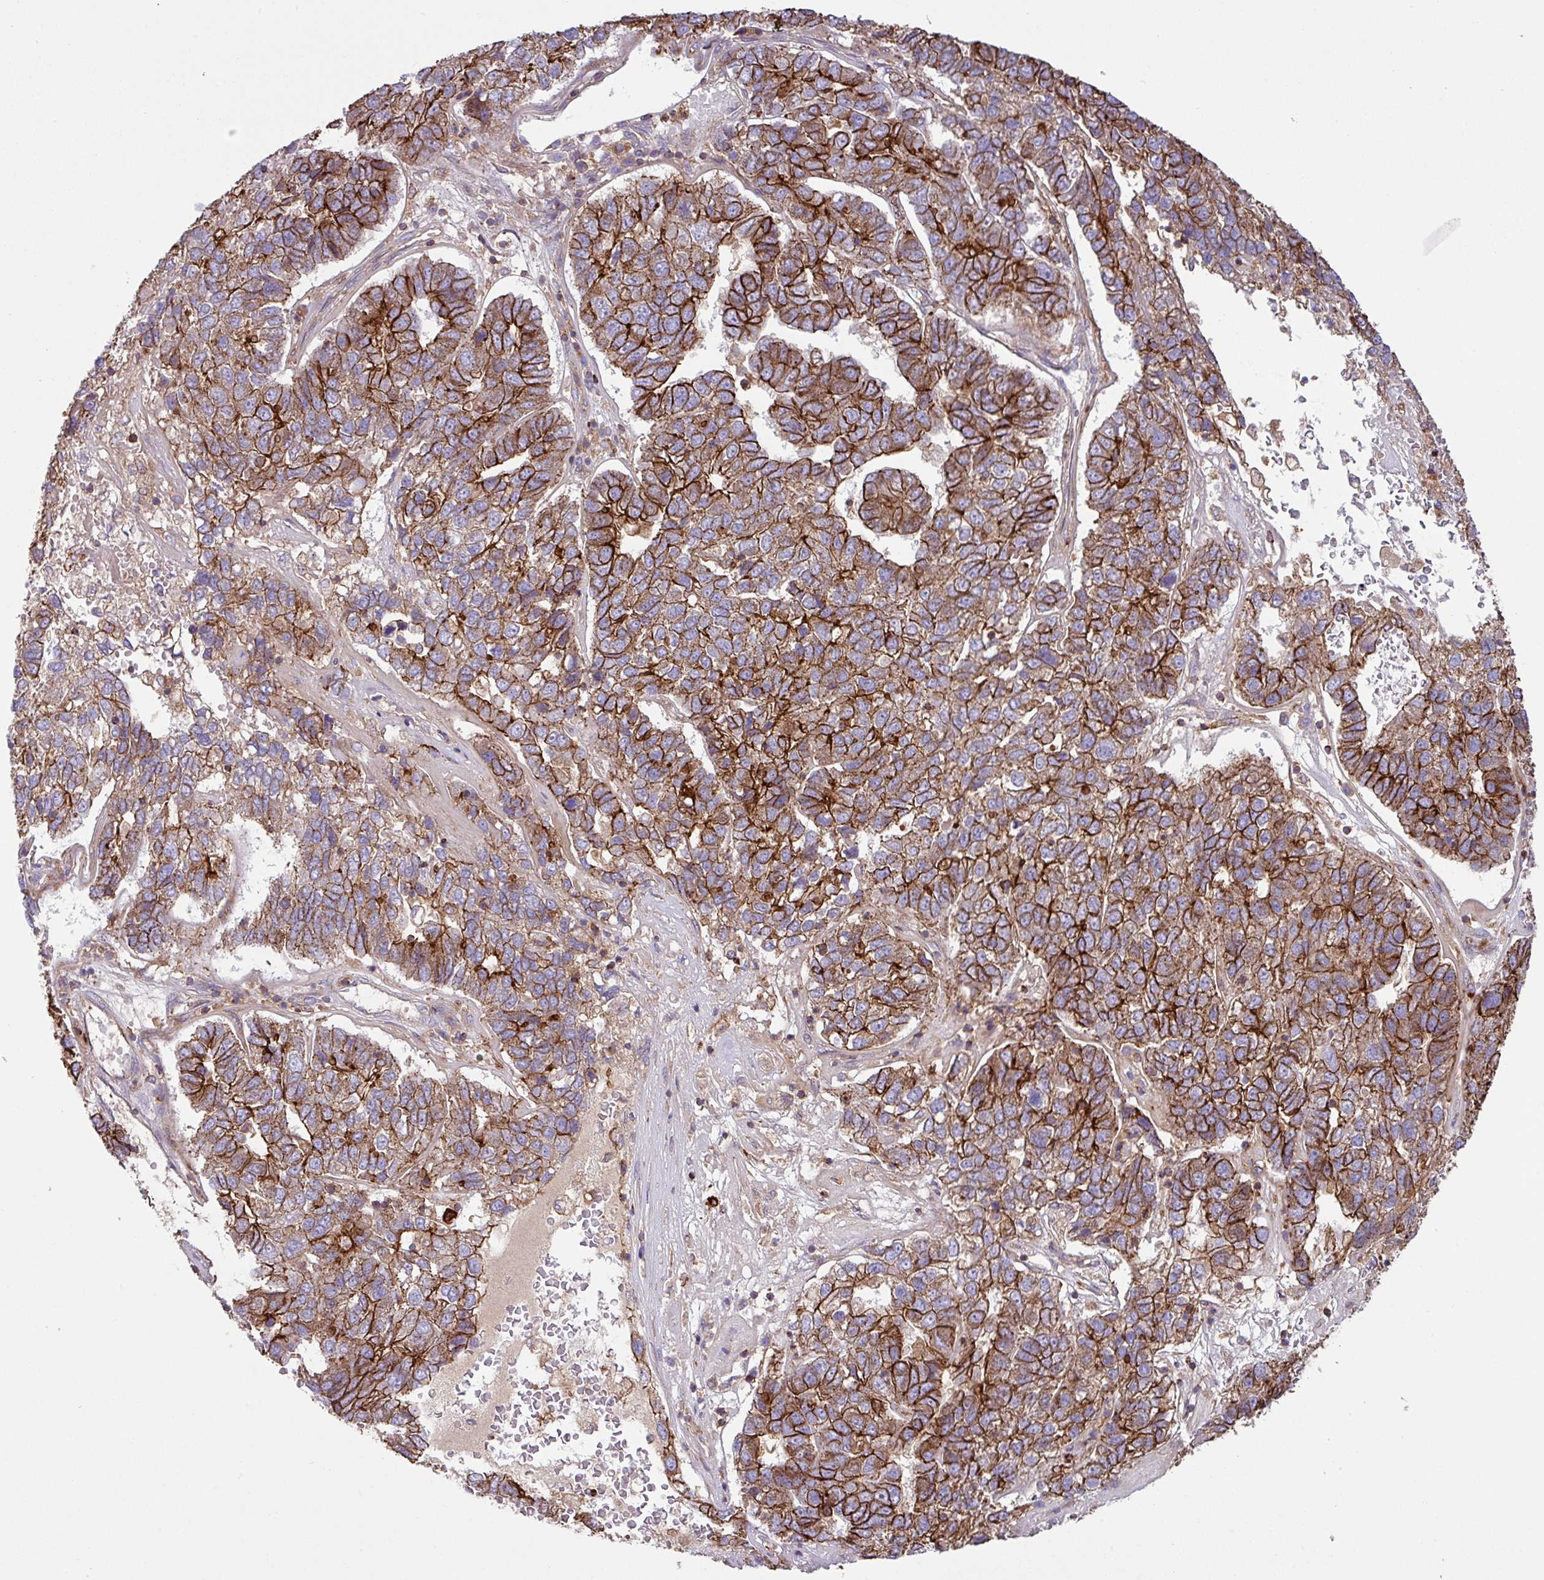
{"staining": {"intensity": "strong", "quantity": ">75%", "location": "cytoplasmic/membranous"}, "tissue": "pancreatic cancer", "cell_type": "Tumor cells", "image_type": "cancer", "snomed": [{"axis": "morphology", "description": "Adenocarcinoma, NOS"}, {"axis": "topography", "description": "Pancreas"}], "caption": "About >75% of tumor cells in pancreatic cancer (adenocarcinoma) reveal strong cytoplasmic/membranous protein positivity as visualized by brown immunohistochemical staining.", "gene": "RIC1", "patient": {"sex": "female", "age": 61}}